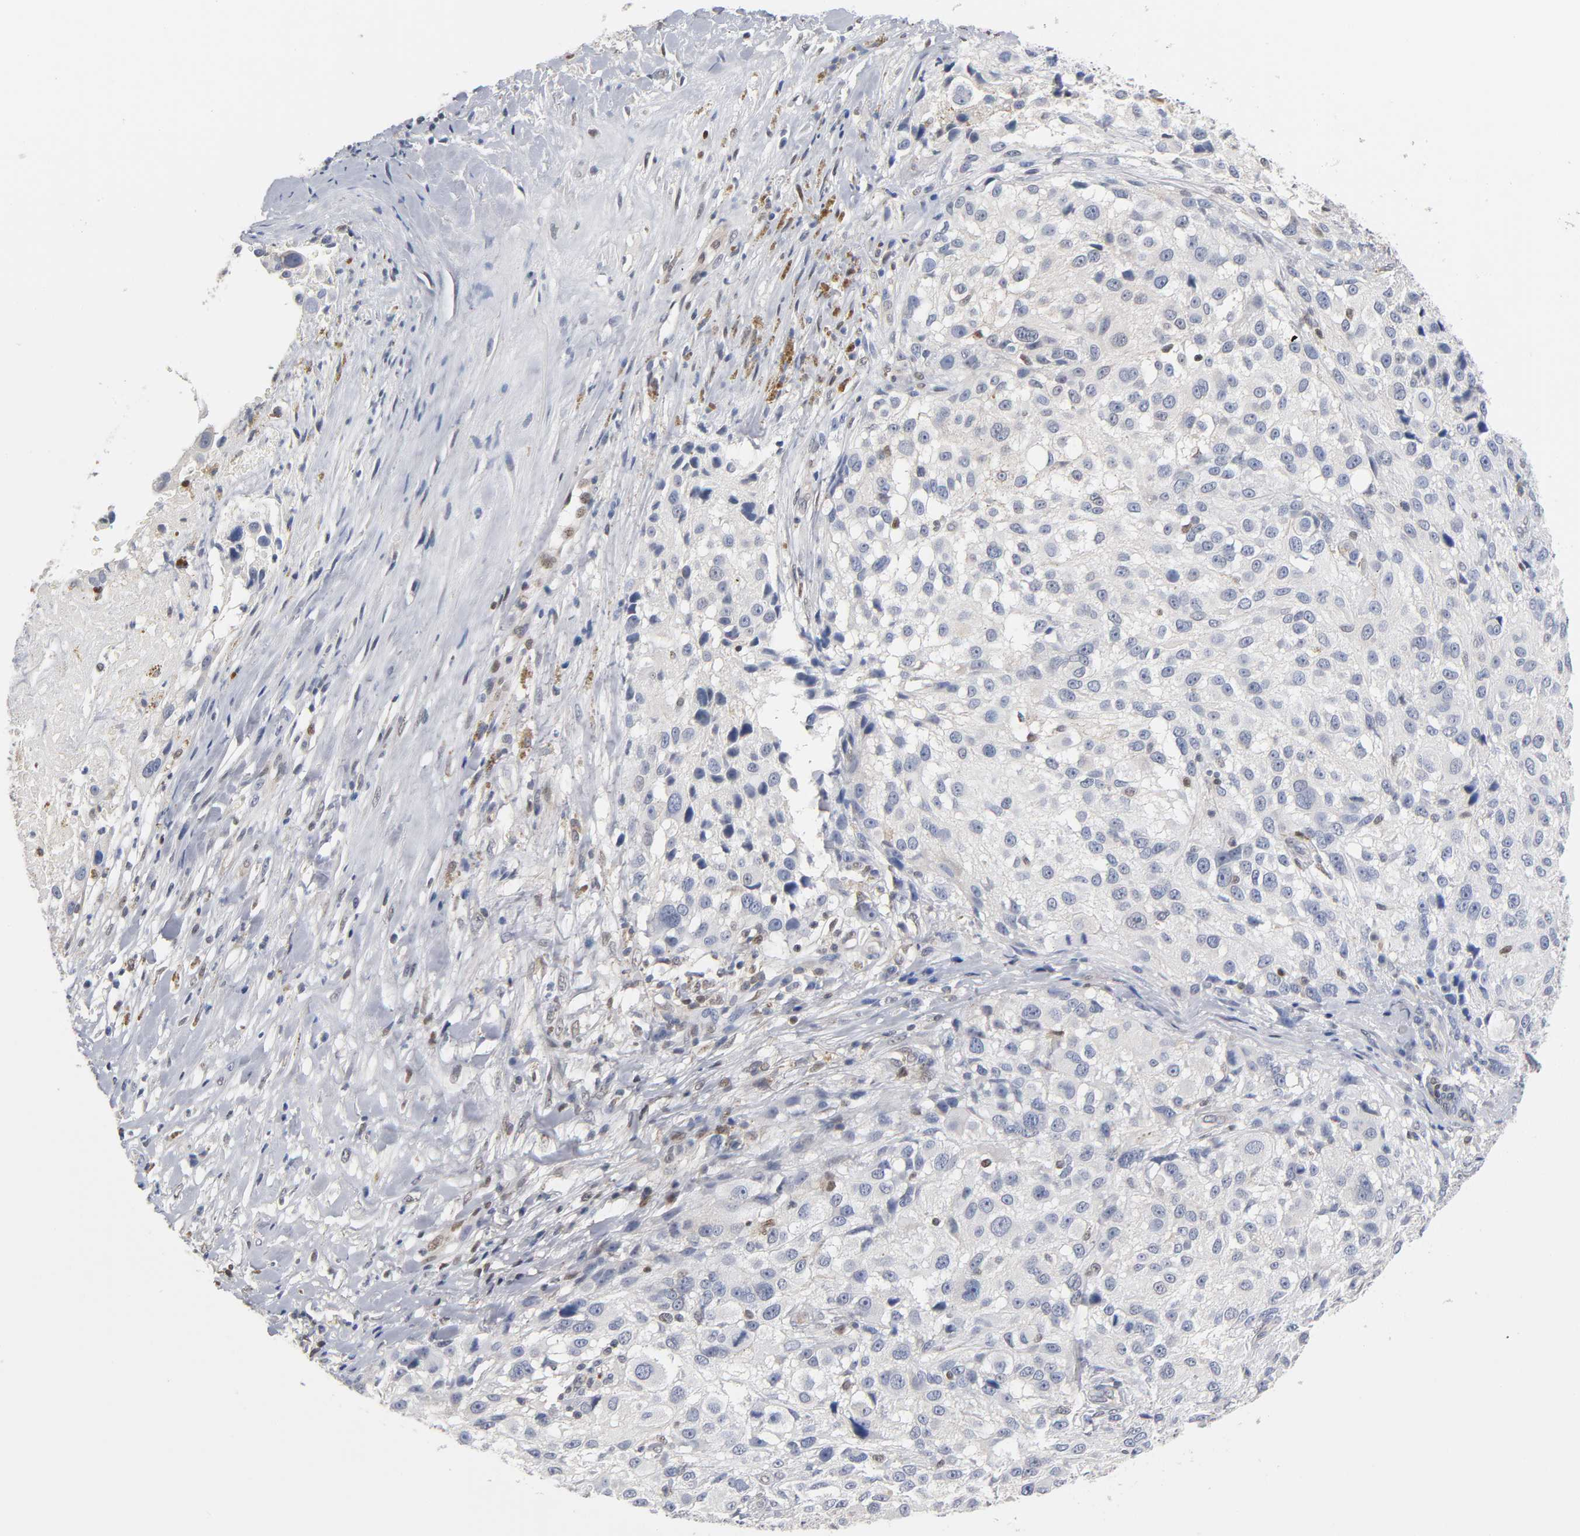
{"staining": {"intensity": "negative", "quantity": "none", "location": "none"}, "tissue": "melanoma", "cell_type": "Tumor cells", "image_type": "cancer", "snomed": [{"axis": "morphology", "description": "Necrosis, NOS"}, {"axis": "morphology", "description": "Malignant melanoma, NOS"}, {"axis": "topography", "description": "Skin"}], "caption": "Image shows no protein positivity in tumor cells of malignant melanoma tissue.", "gene": "NFATC1", "patient": {"sex": "female", "age": 87}}